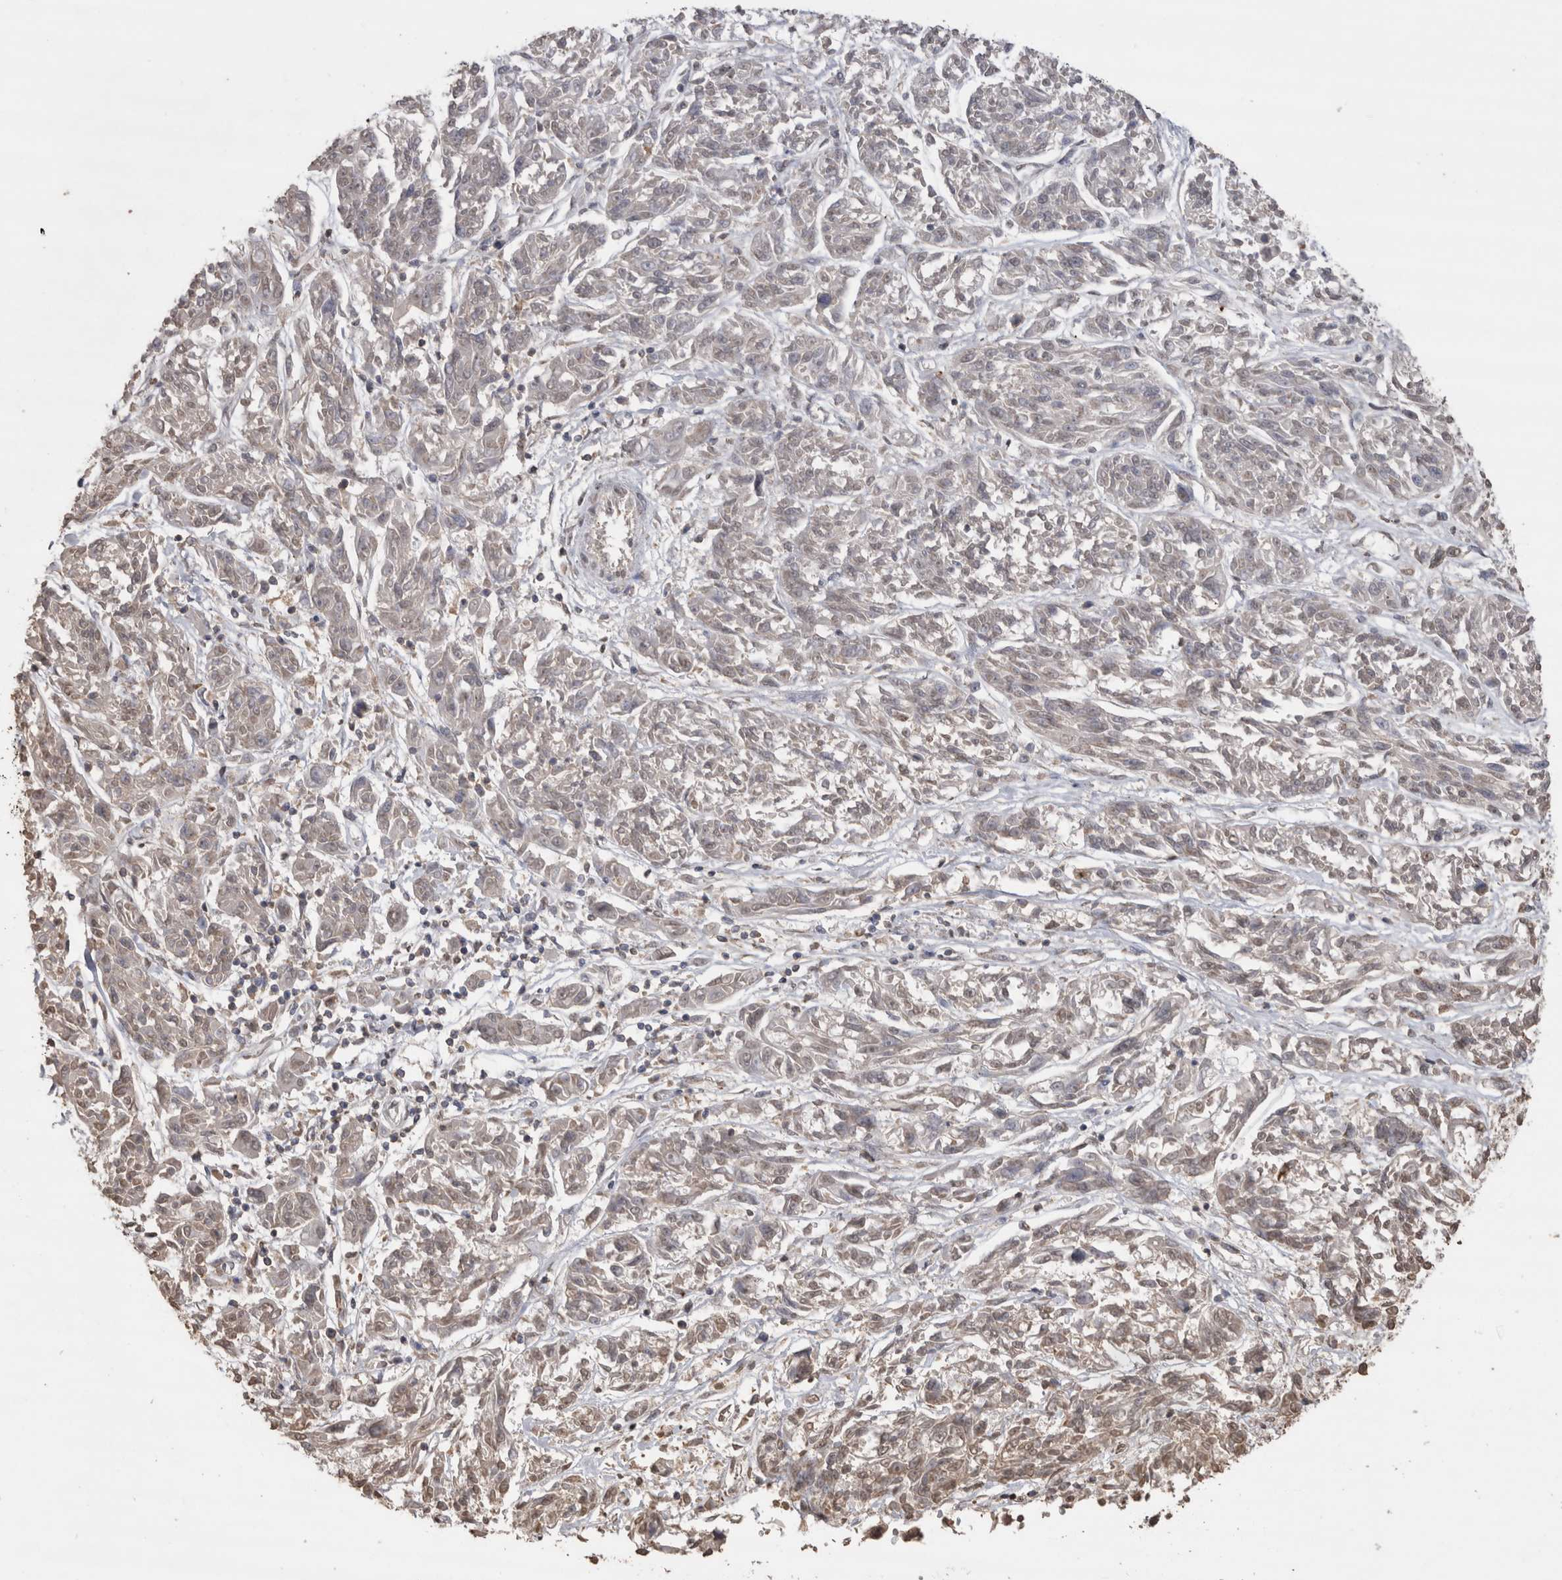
{"staining": {"intensity": "weak", "quantity": "25%-75%", "location": "cytoplasmic/membranous,nuclear"}, "tissue": "melanoma", "cell_type": "Tumor cells", "image_type": "cancer", "snomed": [{"axis": "morphology", "description": "Malignant melanoma, NOS"}, {"axis": "topography", "description": "Skin"}], "caption": "Malignant melanoma stained for a protein (brown) reveals weak cytoplasmic/membranous and nuclear positive positivity in about 25%-75% of tumor cells.", "gene": "CRELD2", "patient": {"sex": "male", "age": 53}}